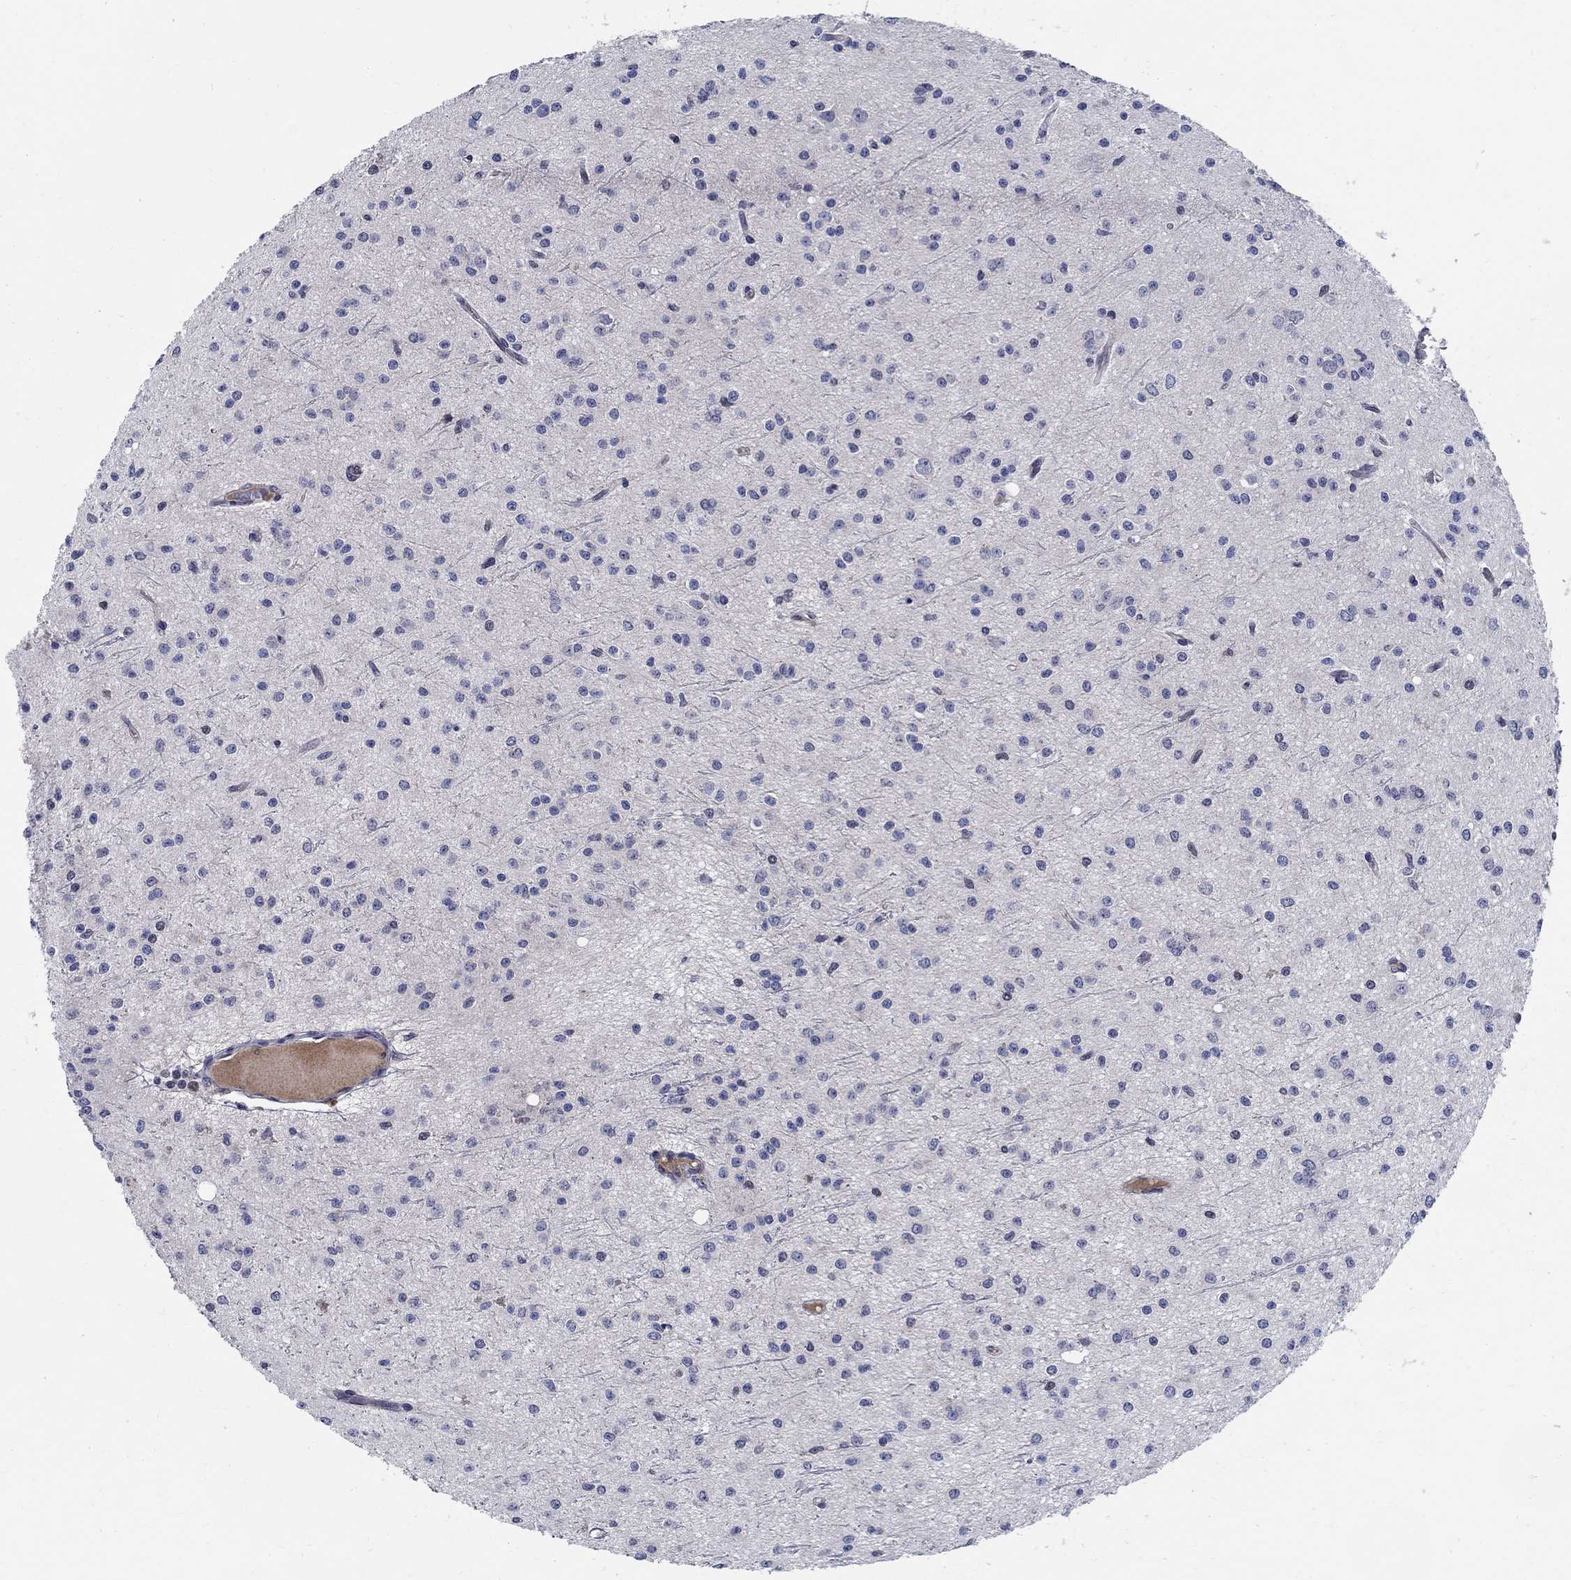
{"staining": {"intensity": "negative", "quantity": "none", "location": "none"}, "tissue": "glioma", "cell_type": "Tumor cells", "image_type": "cancer", "snomed": [{"axis": "morphology", "description": "Glioma, malignant, Low grade"}, {"axis": "topography", "description": "Brain"}], "caption": "Glioma was stained to show a protein in brown. There is no significant staining in tumor cells.", "gene": "C16orf46", "patient": {"sex": "male", "age": 27}}